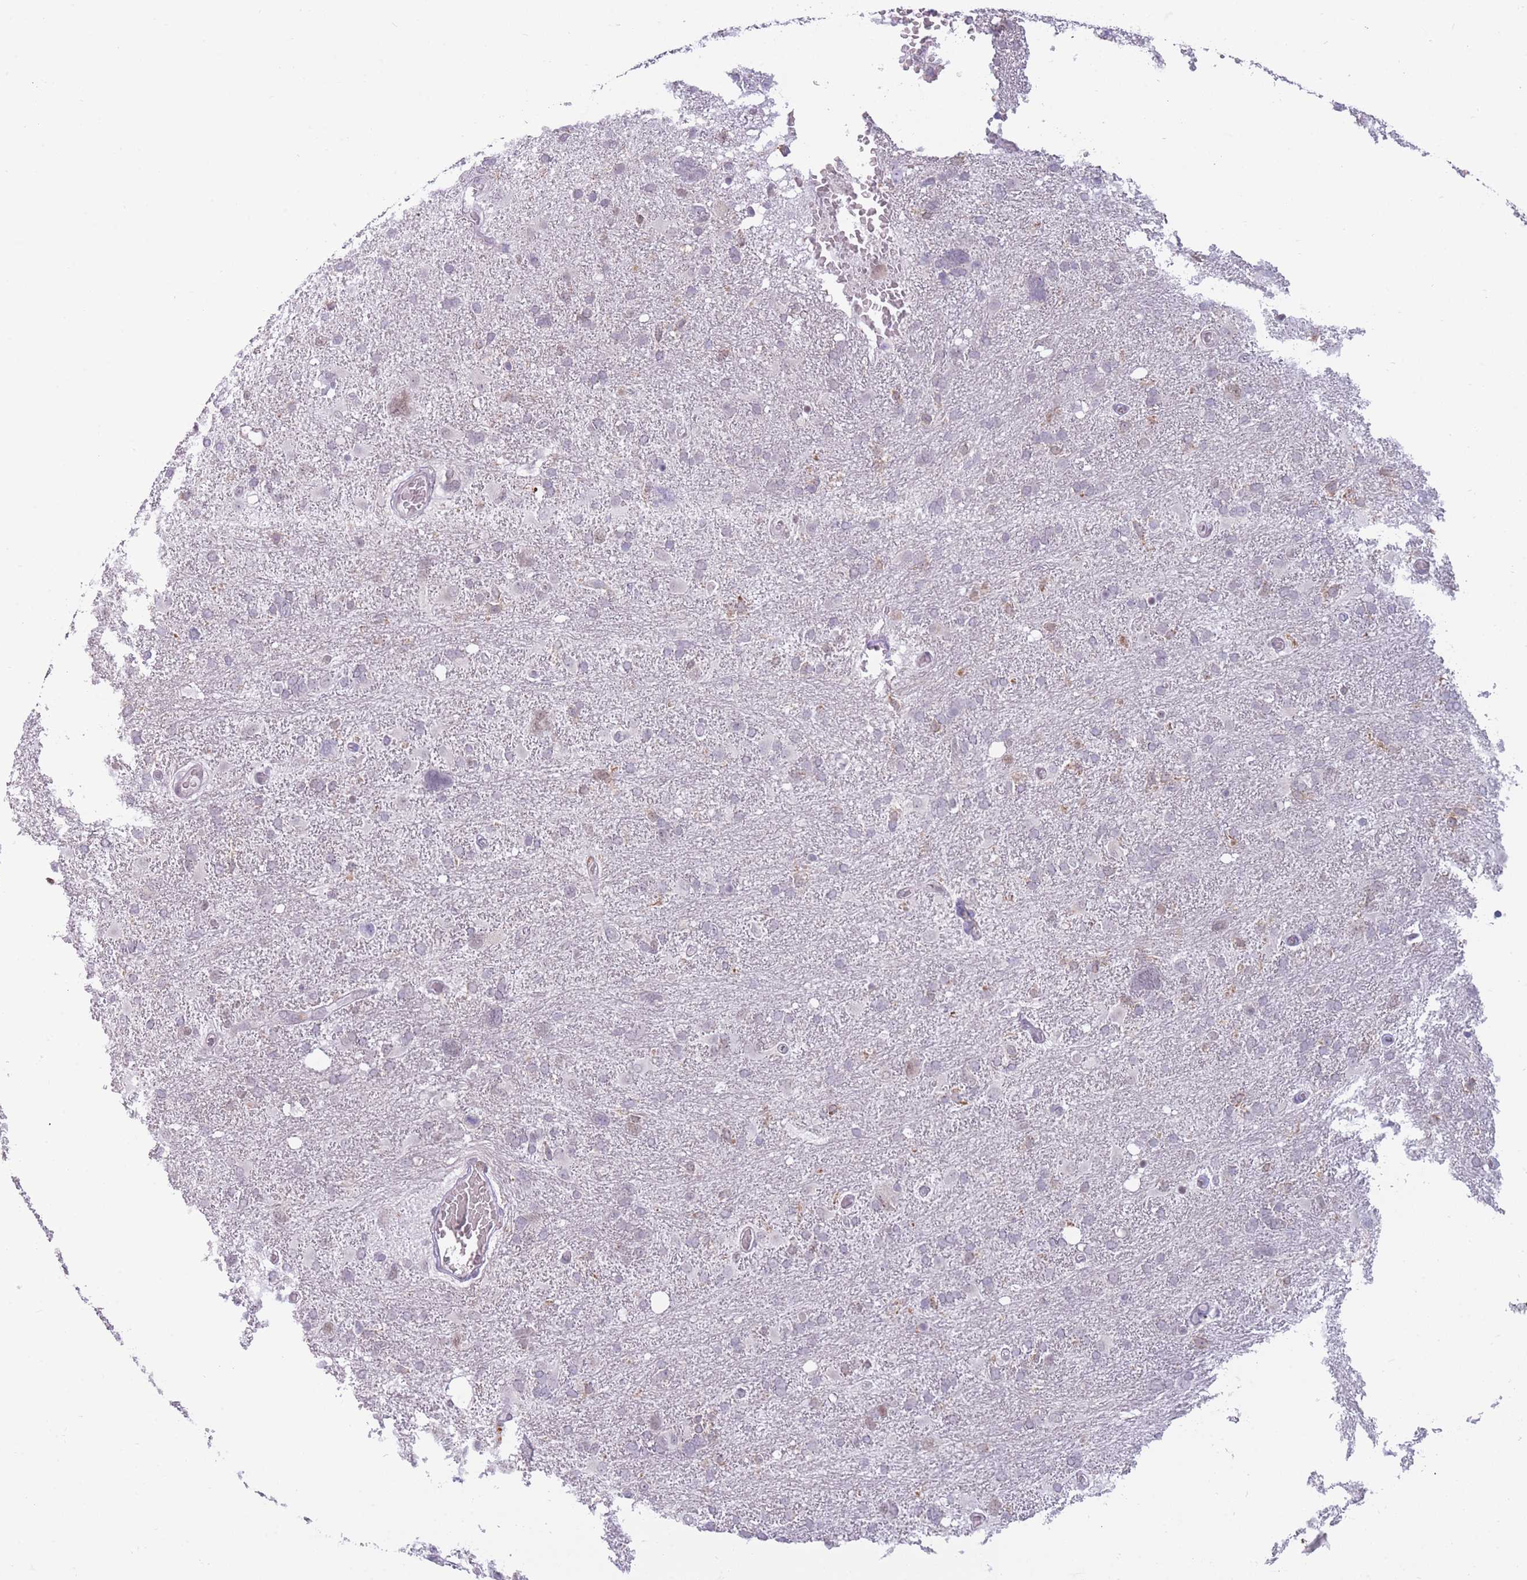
{"staining": {"intensity": "negative", "quantity": "none", "location": "none"}, "tissue": "glioma", "cell_type": "Tumor cells", "image_type": "cancer", "snomed": [{"axis": "morphology", "description": "Glioma, malignant, High grade"}, {"axis": "topography", "description": "Brain"}], "caption": "Protein analysis of malignant glioma (high-grade) shows no significant expression in tumor cells.", "gene": "TMEM121", "patient": {"sex": "male", "age": 61}}